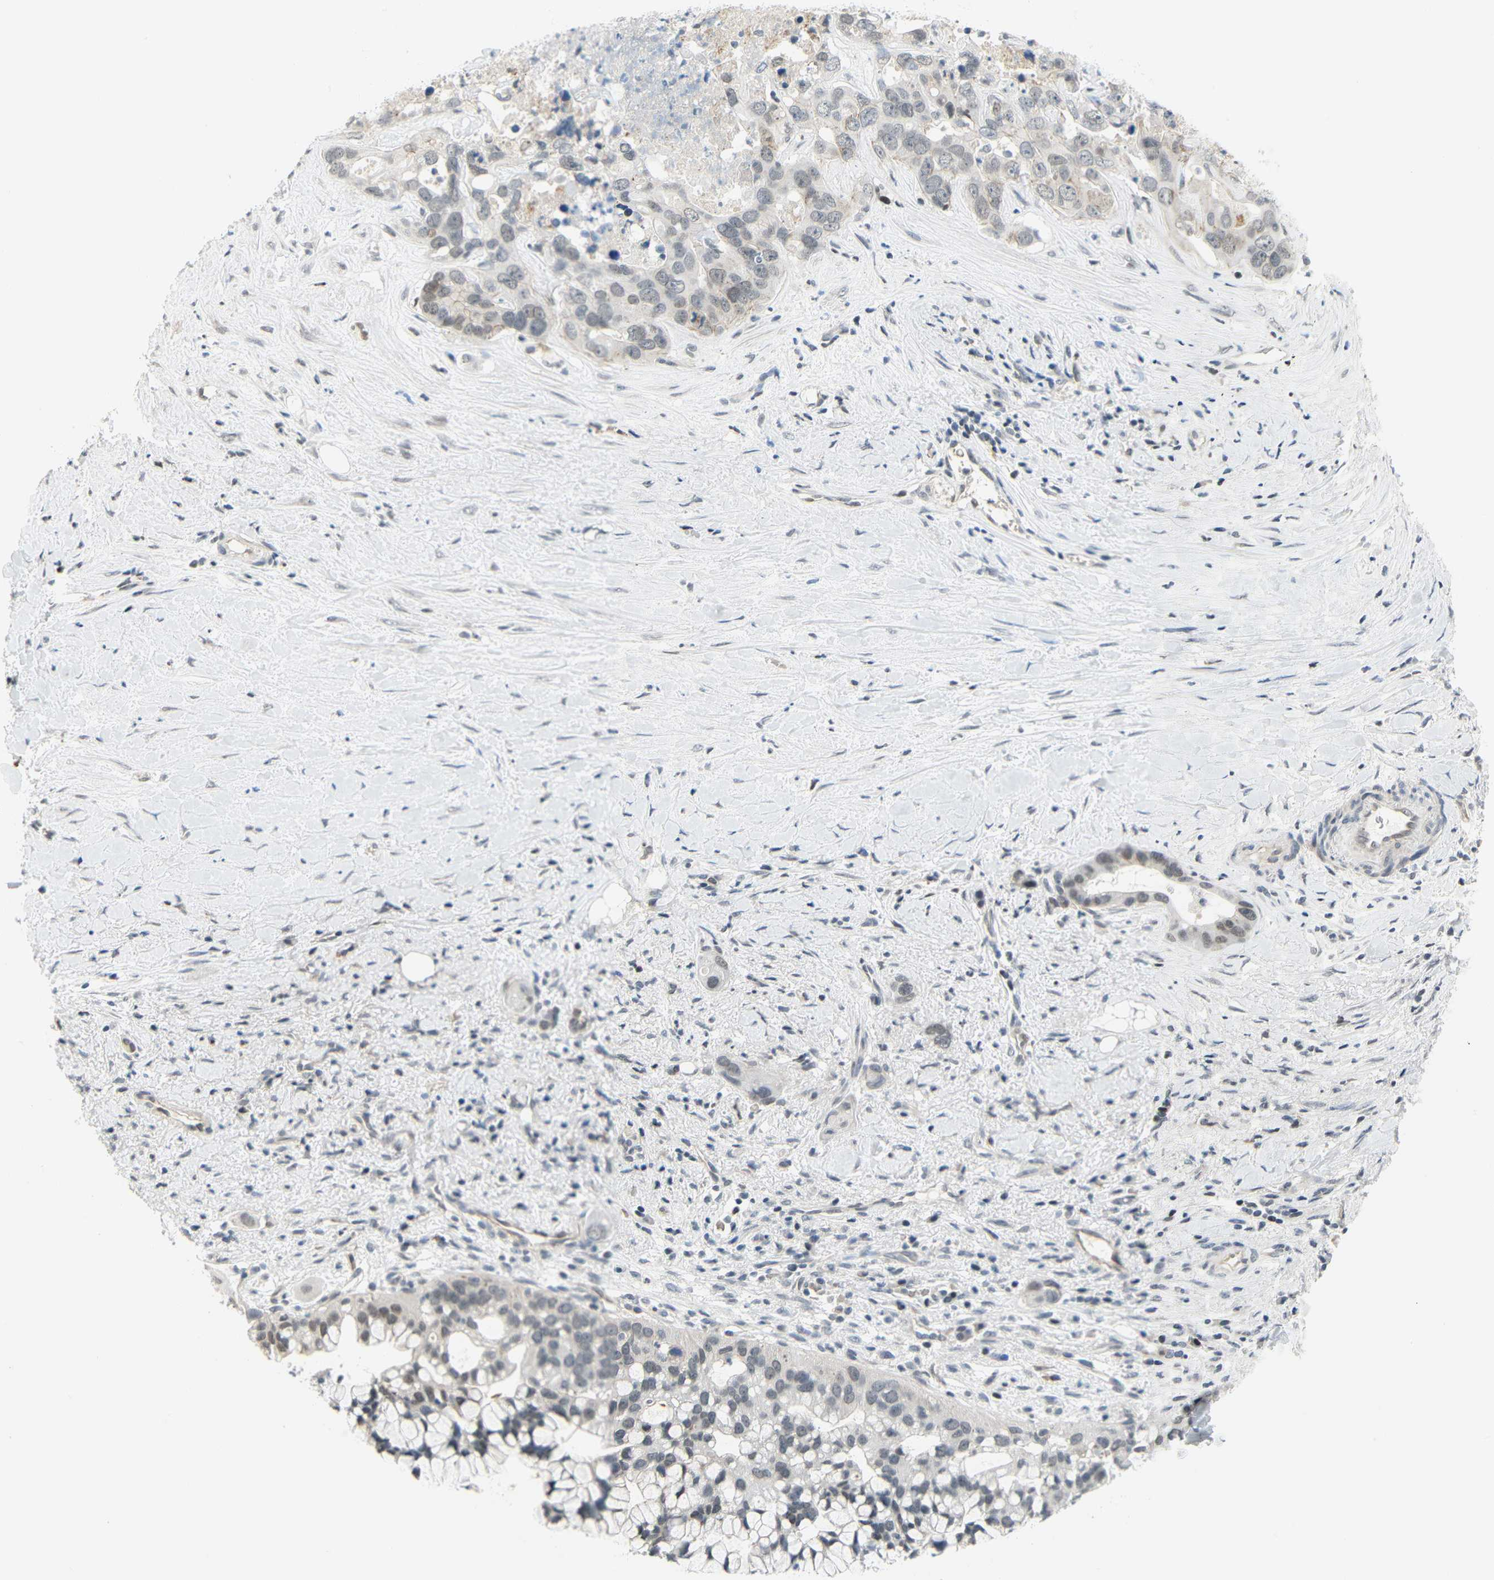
{"staining": {"intensity": "weak", "quantity": "25%-75%", "location": "nuclear"}, "tissue": "liver cancer", "cell_type": "Tumor cells", "image_type": "cancer", "snomed": [{"axis": "morphology", "description": "Cholangiocarcinoma"}, {"axis": "topography", "description": "Liver"}], "caption": "Protein staining exhibits weak nuclear expression in approximately 25%-75% of tumor cells in cholangiocarcinoma (liver).", "gene": "IMPG2", "patient": {"sex": "female", "age": 65}}